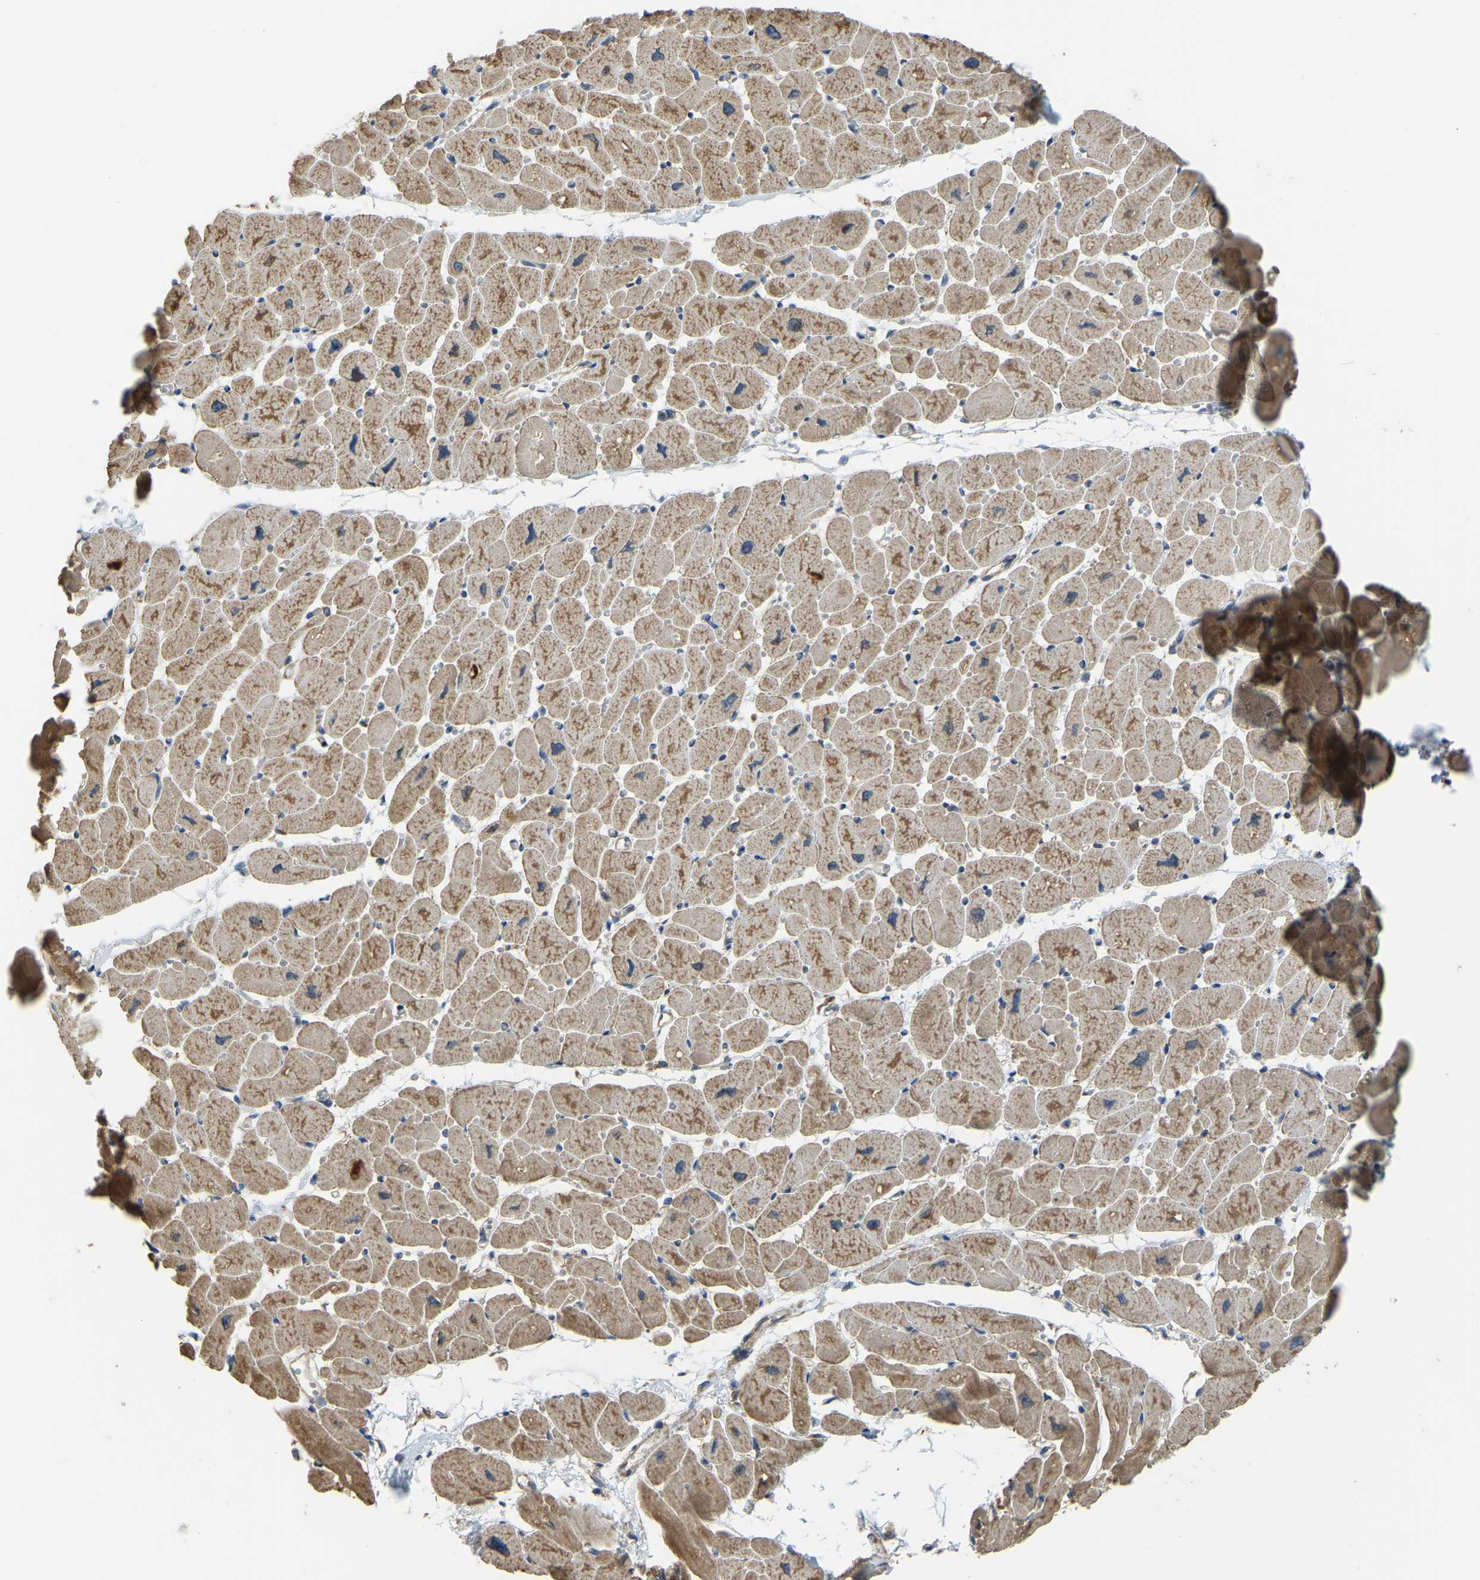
{"staining": {"intensity": "moderate", "quantity": ">75%", "location": "cytoplasmic/membranous"}, "tissue": "heart muscle", "cell_type": "Cardiomyocytes", "image_type": "normal", "snomed": [{"axis": "morphology", "description": "Normal tissue, NOS"}, {"axis": "topography", "description": "Heart"}], "caption": "The histopathology image exhibits staining of benign heart muscle, revealing moderate cytoplasmic/membranous protein positivity (brown color) within cardiomyocytes. (DAB (3,3'-diaminobenzidine) = brown stain, brightfield microscopy at high magnification).", "gene": "PSMD7", "patient": {"sex": "female", "age": 54}}